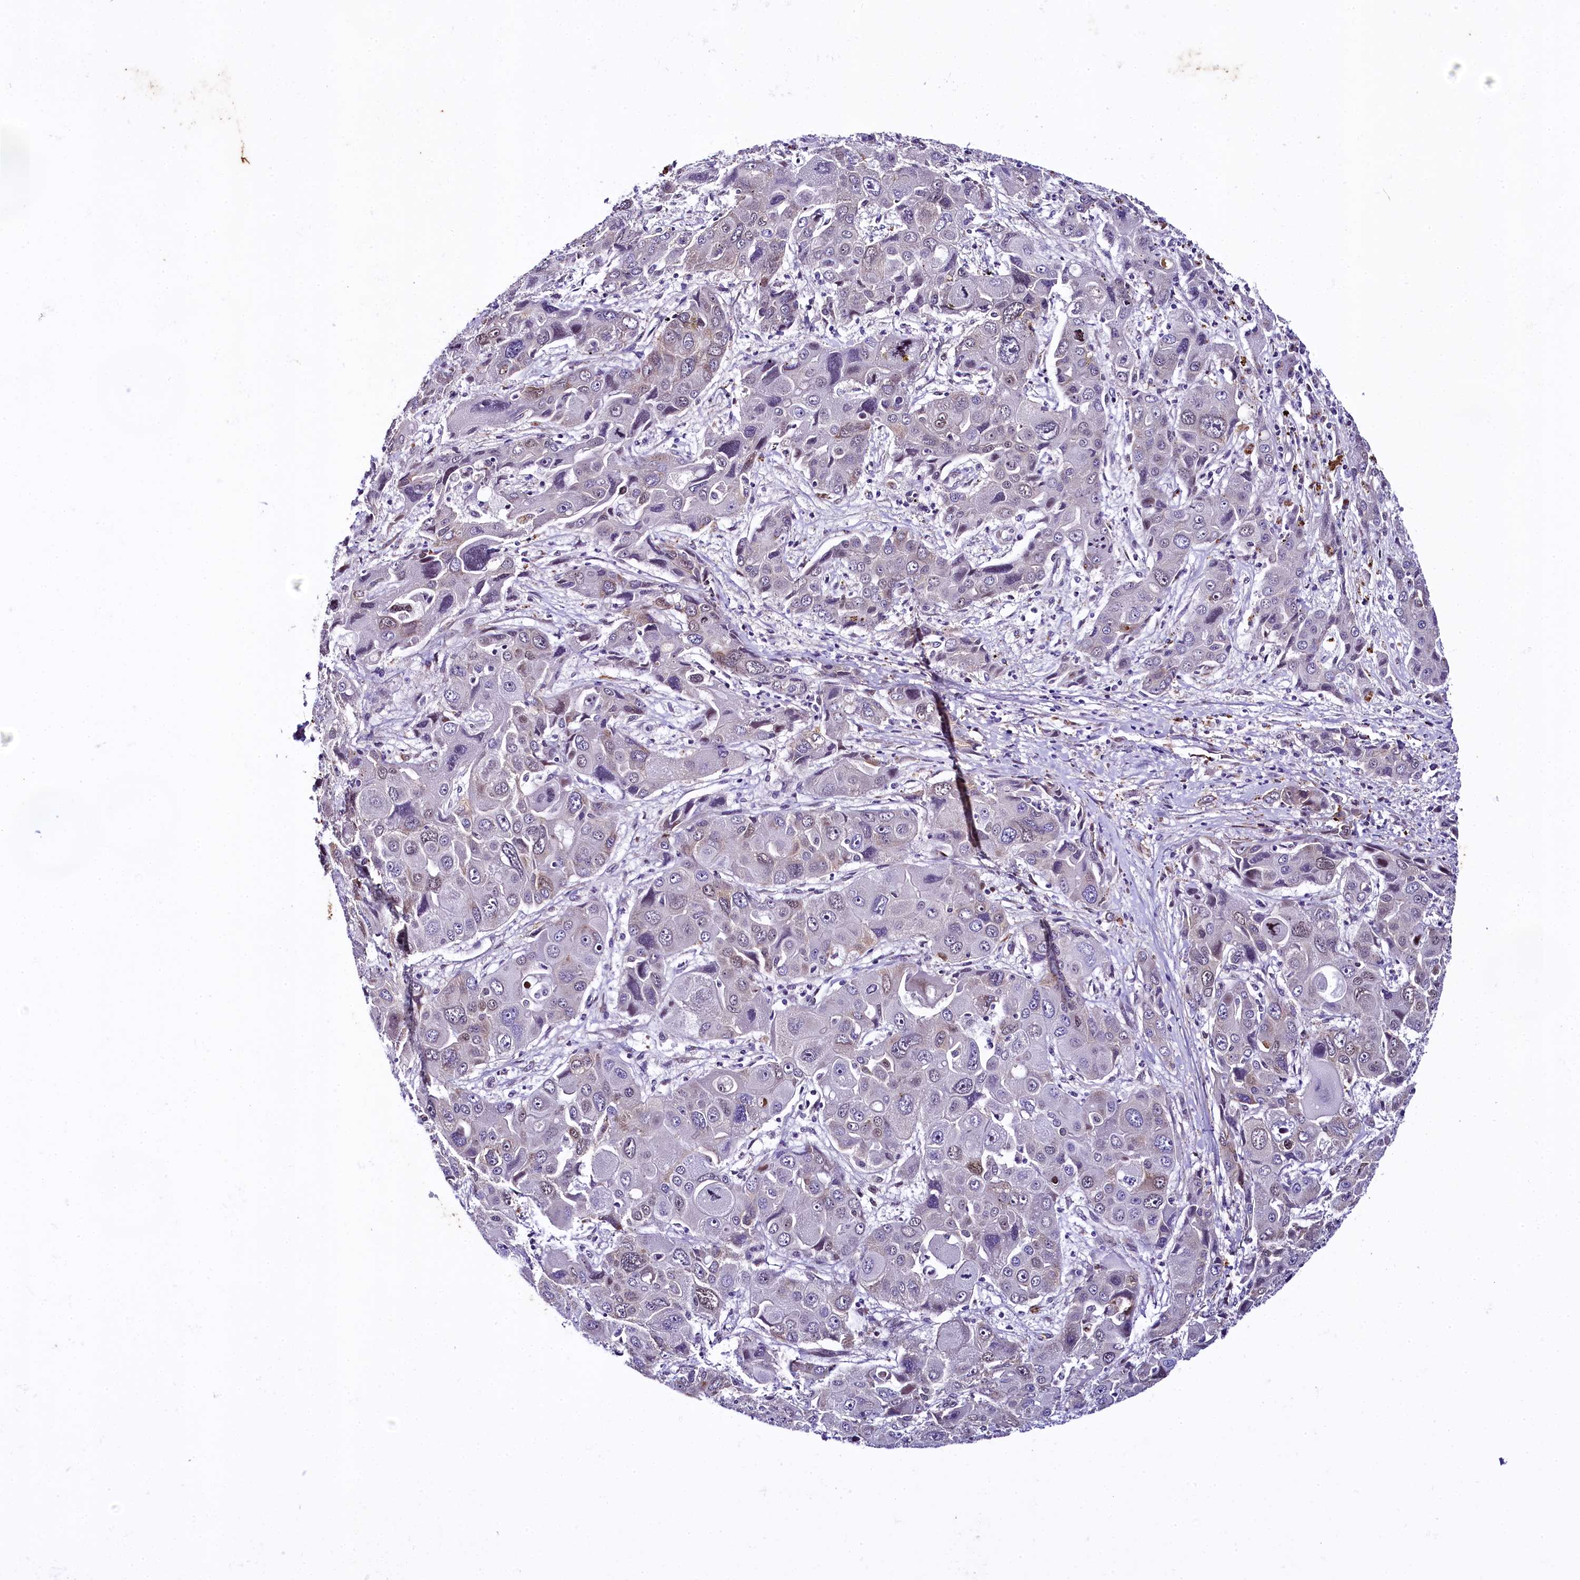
{"staining": {"intensity": "negative", "quantity": "none", "location": "none"}, "tissue": "liver cancer", "cell_type": "Tumor cells", "image_type": "cancer", "snomed": [{"axis": "morphology", "description": "Cholangiocarcinoma"}, {"axis": "topography", "description": "Liver"}], "caption": "IHC image of neoplastic tissue: liver cholangiocarcinoma stained with DAB (3,3'-diaminobenzidine) shows no significant protein staining in tumor cells. (DAB immunohistochemistry (IHC) with hematoxylin counter stain).", "gene": "SAMD10", "patient": {"sex": "male", "age": 67}}